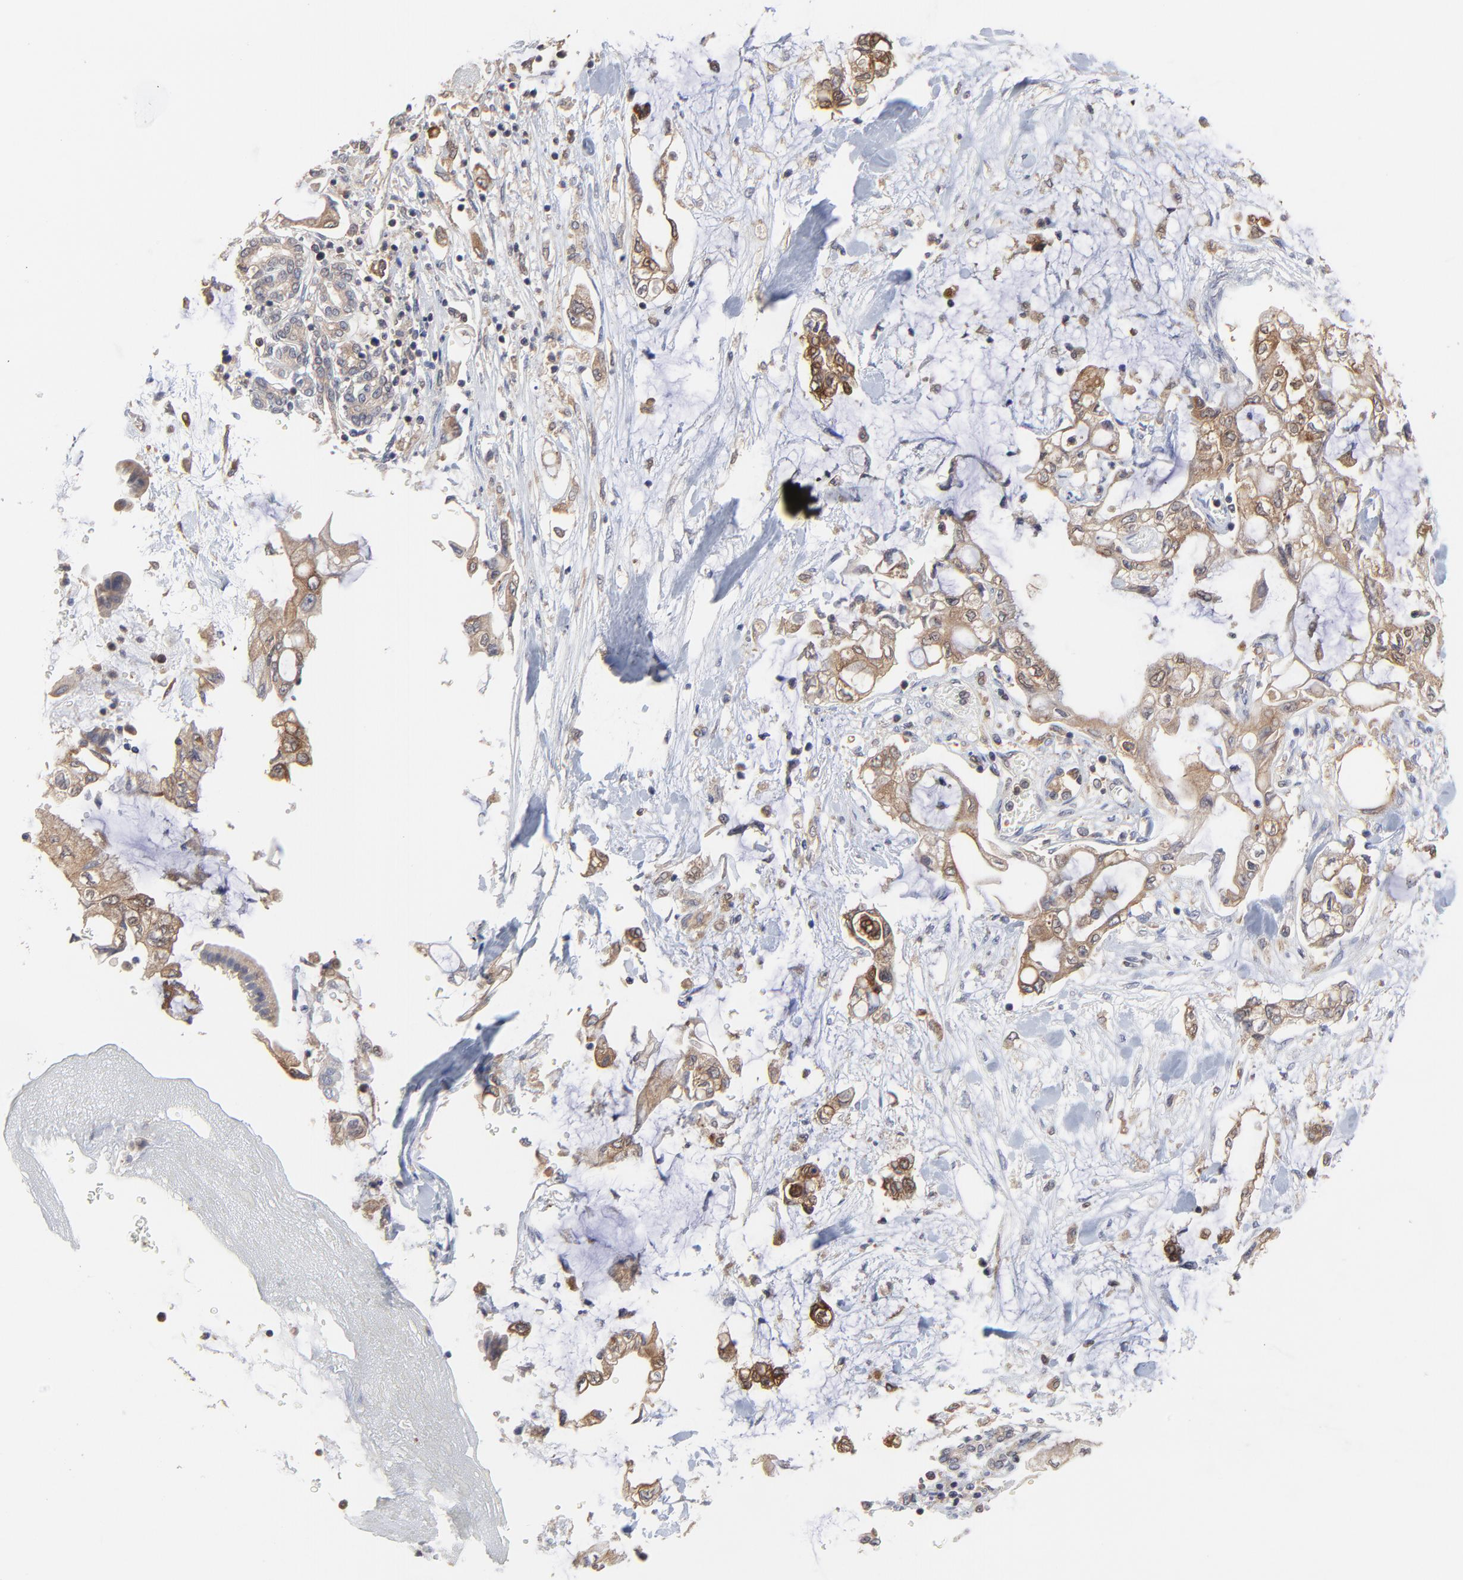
{"staining": {"intensity": "moderate", "quantity": ">75%", "location": "cytoplasmic/membranous"}, "tissue": "pancreatic cancer", "cell_type": "Tumor cells", "image_type": "cancer", "snomed": [{"axis": "morphology", "description": "Adenocarcinoma, NOS"}, {"axis": "topography", "description": "Pancreas"}], "caption": "High-power microscopy captured an IHC image of pancreatic cancer, revealing moderate cytoplasmic/membranous staining in approximately >75% of tumor cells.", "gene": "RAB9A", "patient": {"sex": "female", "age": 70}}